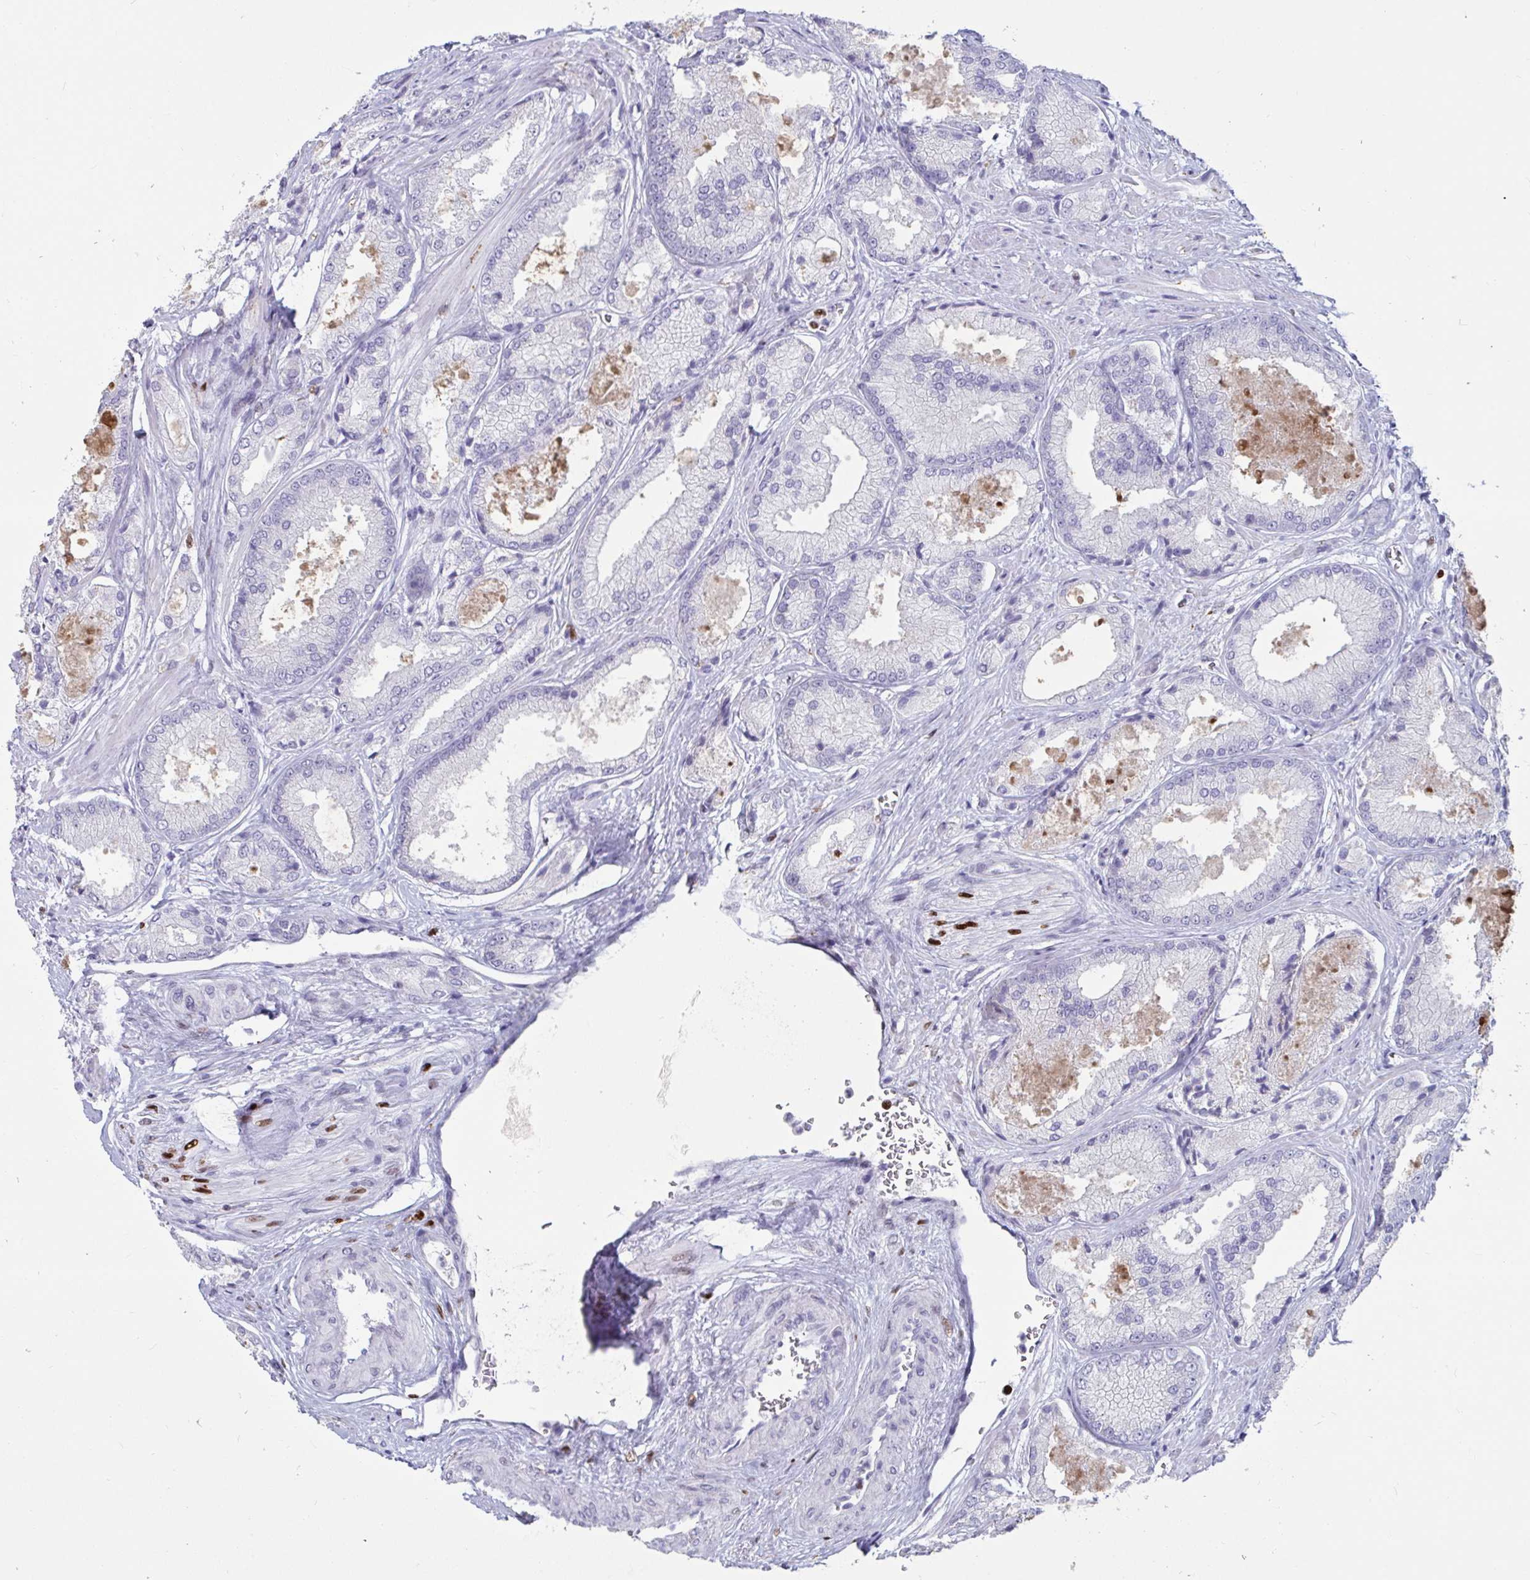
{"staining": {"intensity": "negative", "quantity": "none", "location": "none"}, "tissue": "prostate cancer", "cell_type": "Tumor cells", "image_type": "cancer", "snomed": [{"axis": "morphology", "description": "Adenocarcinoma, High grade"}, {"axis": "topography", "description": "Prostate"}], "caption": "This is an immunohistochemistry (IHC) histopathology image of prostate cancer. There is no expression in tumor cells.", "gene": "ZNF586", "patient": {"sex": "male", "age": 68}}